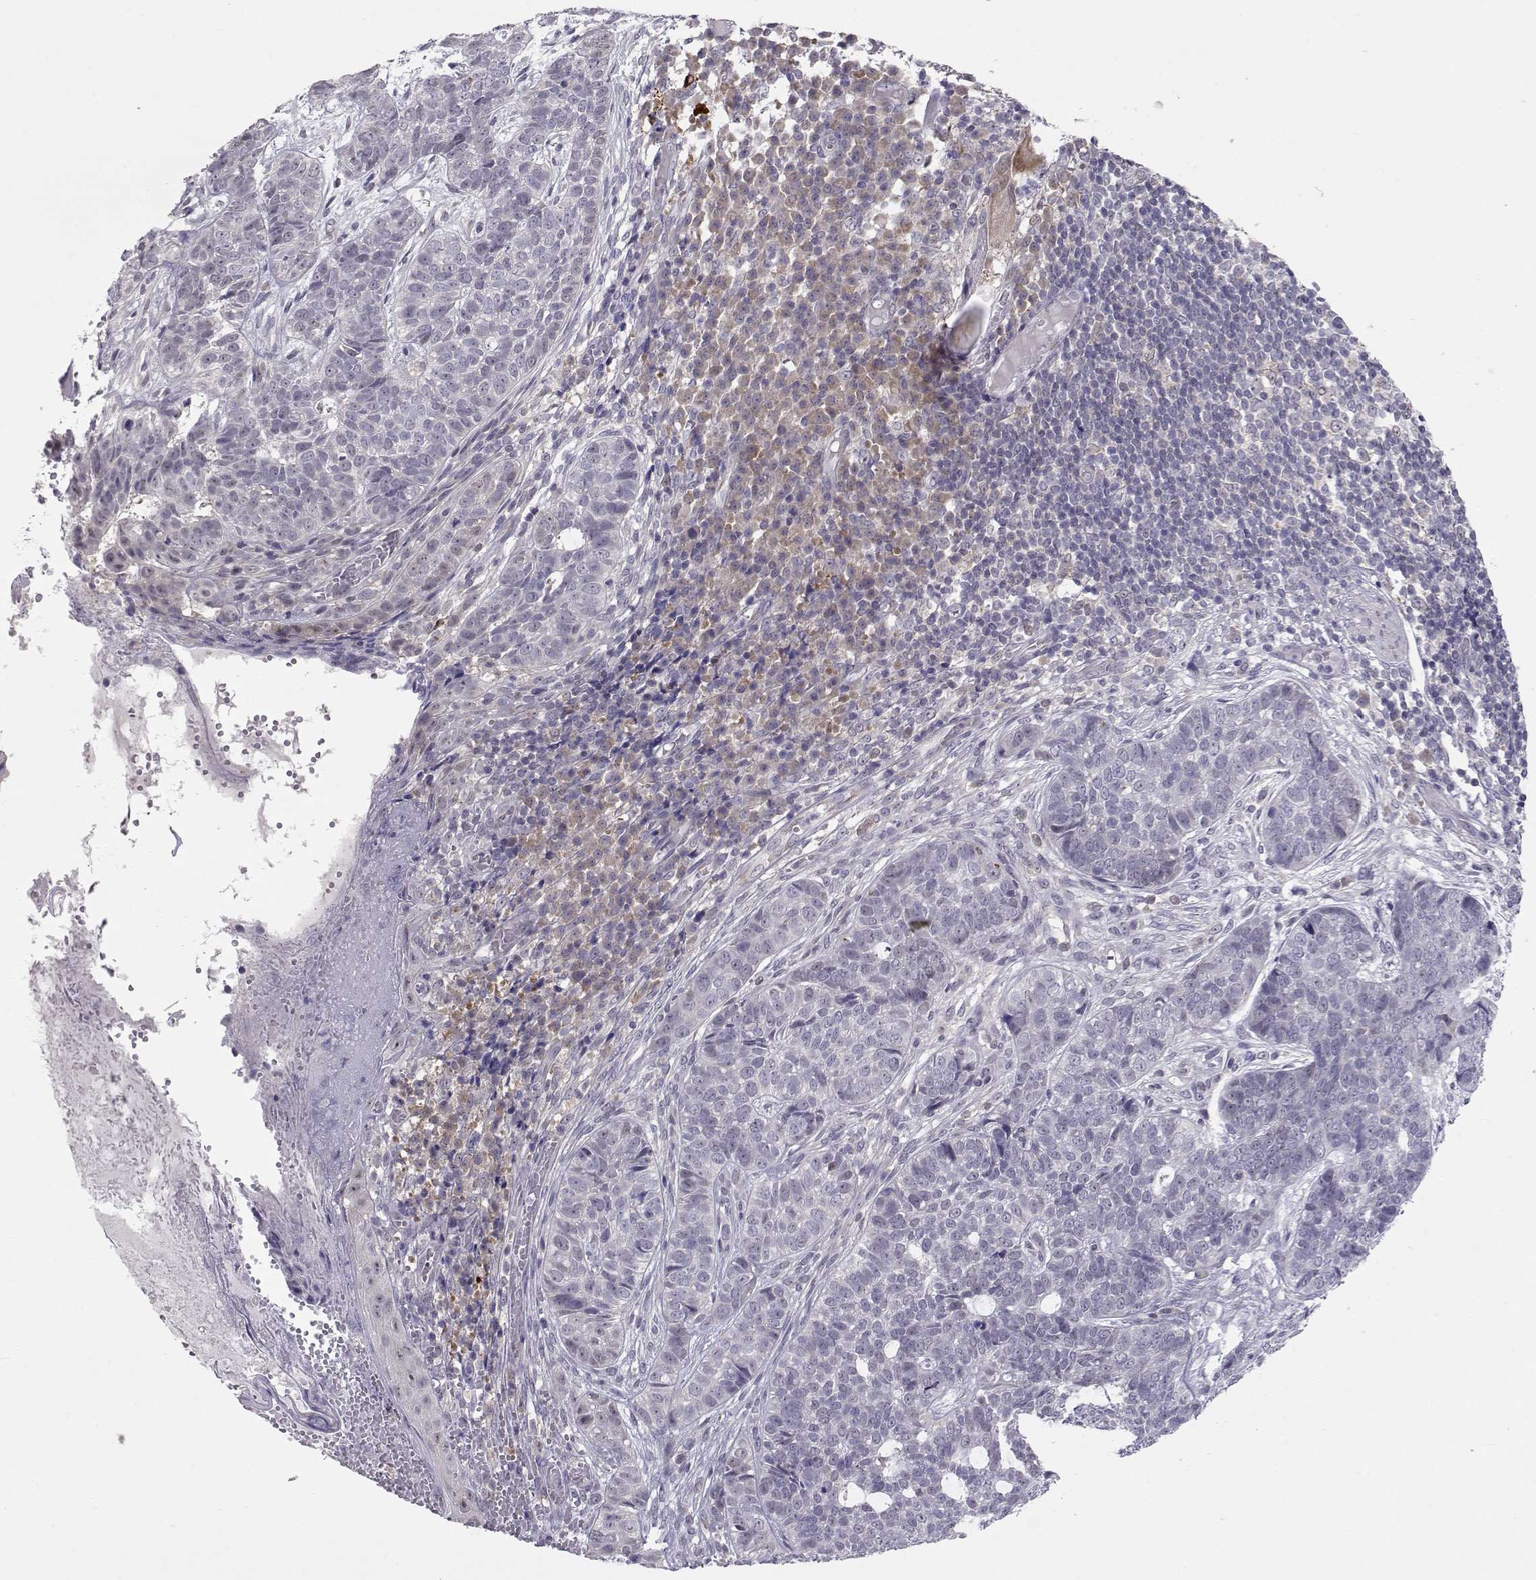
{"staining": {"intensity": "negative", "quantity": "none", "location": "none"}, "tissue": "skin cancer", "cell_type": "Tumor cells", "image_type": "cancer", "snomed": [{"axis": "morphology", "description": "Basal cell carcinoma"}, {"axis": "topography", "description": "Skin"}], "caption": "Skin basal cell carcinoma stained for a protein using IHC demonstrates no staining tumor cells.", "gene": "NPVF", "patient": {"sex": "female", "age": 69}}